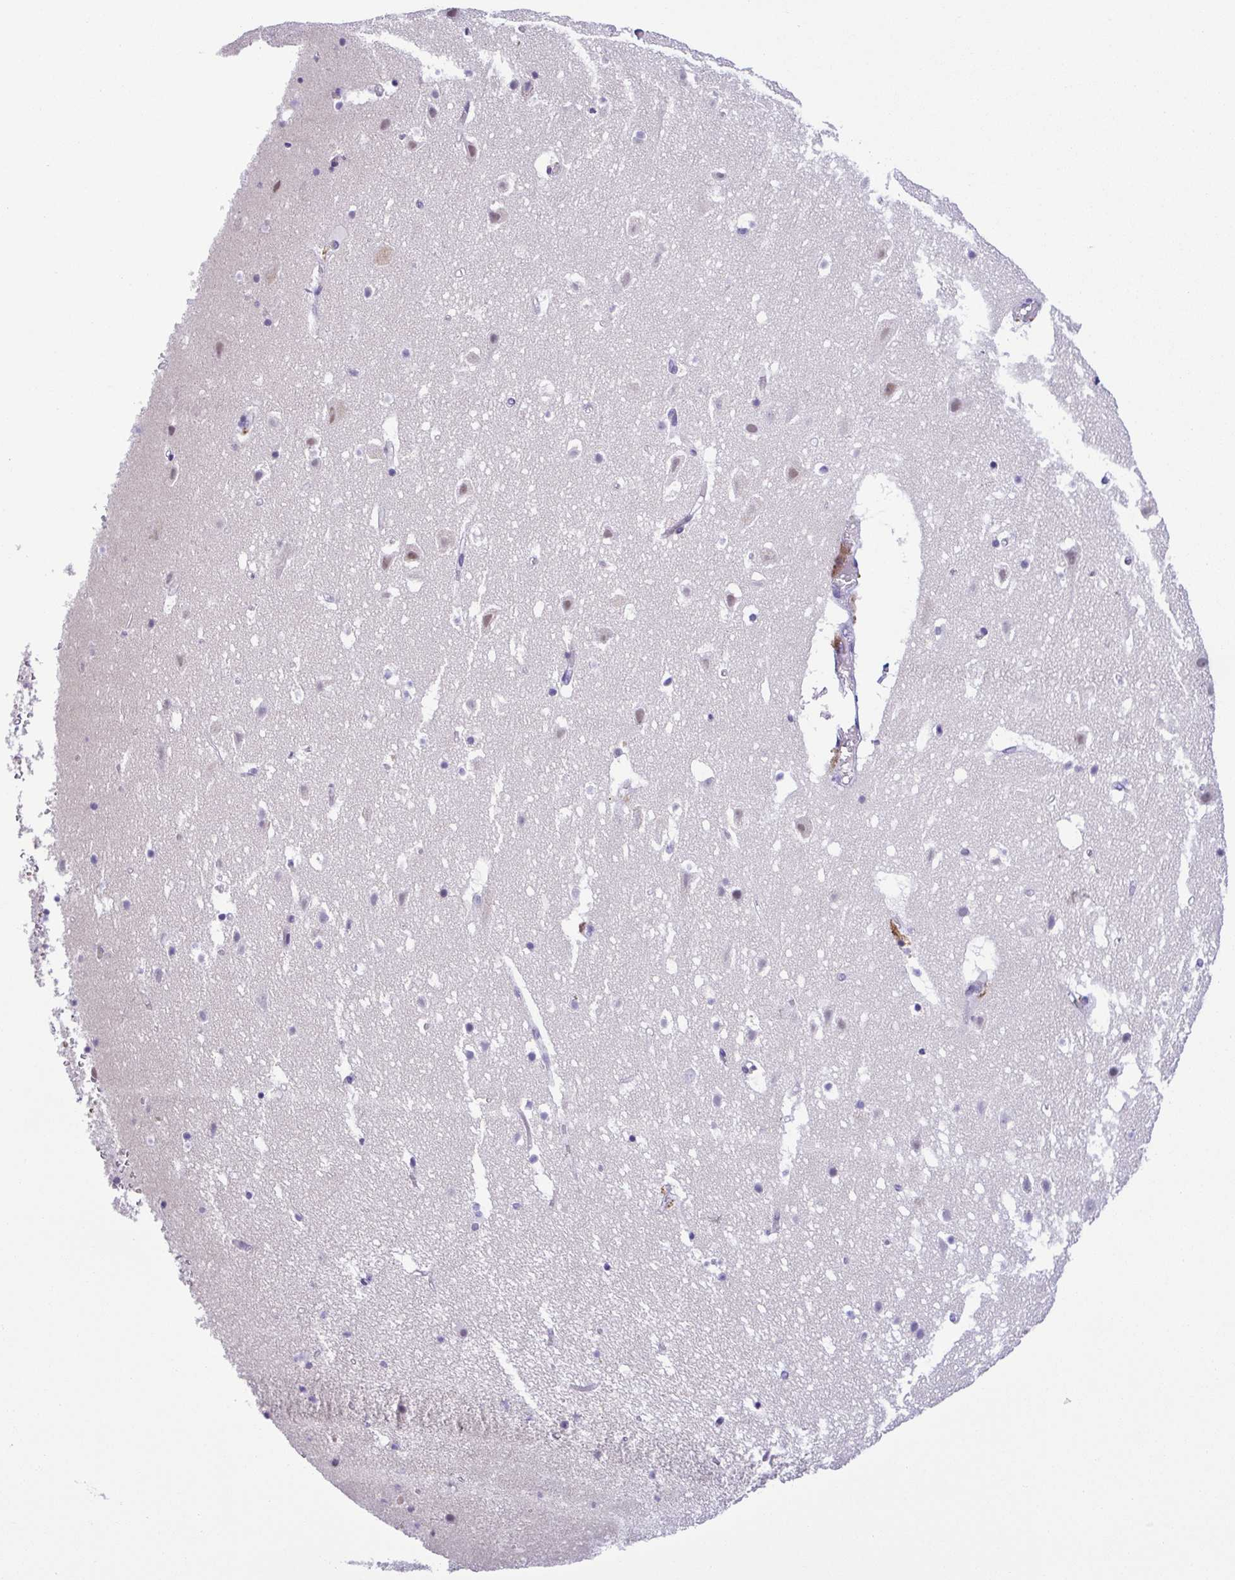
{"staining": {"intensity": "negative", "quantity": "none", "location": "none"}, "tissue": "cerebral cortex", "cell_type": "Endothelial cells", "image_type": "normal", "snomed": [{"axis": "morphology", "description": "Normal tissue, NOS"}, {"axis": "topography", "description": "Cerebral cortex"}], "caption": "Immunohistochemistry of unremarkable cerebral cortex exhibits no positivity in endothelial cells.", "gene": "TIPIN", "patient": {"sex": "female", "age": 42}}